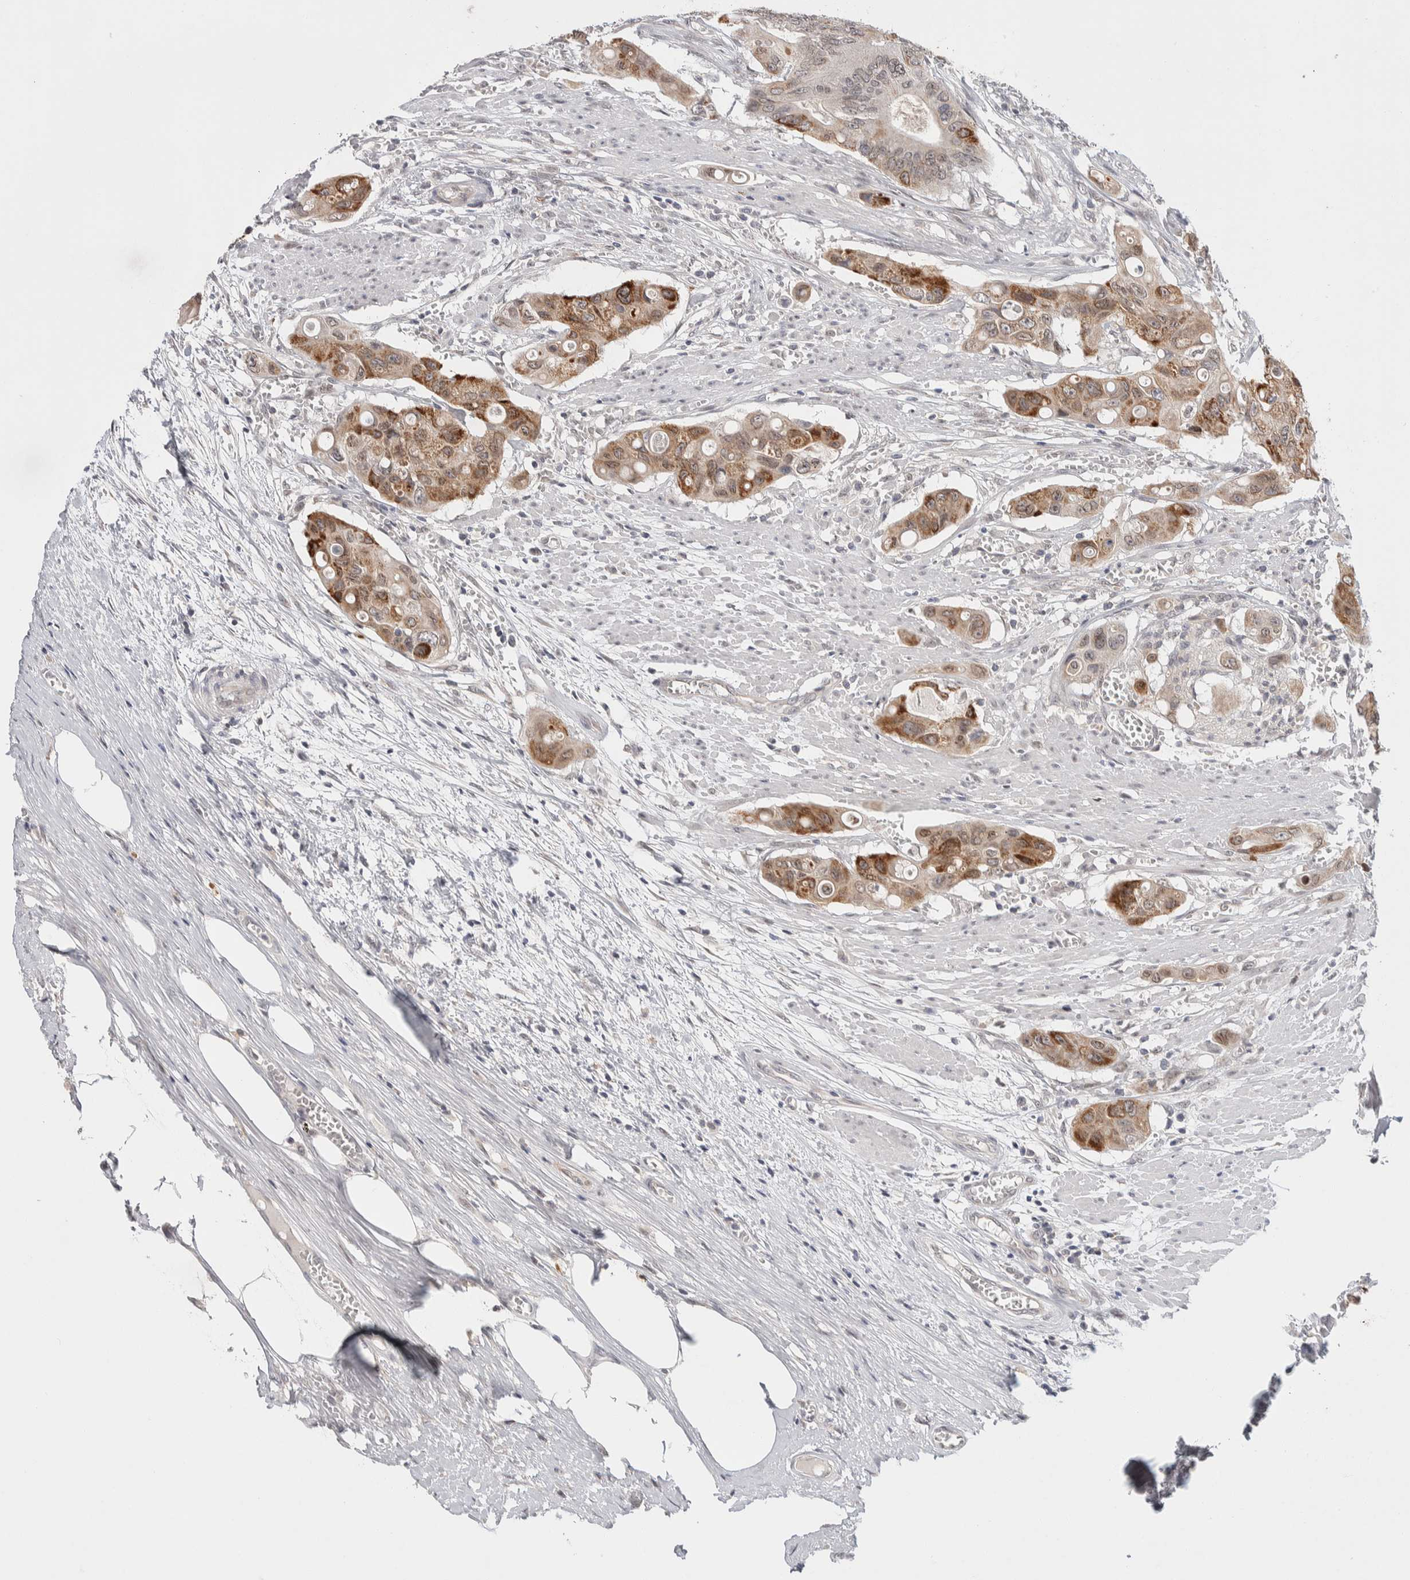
{"staining": {"intensity": "moderate", "quantity": ">75%", "location": "cytoplasmic/membranous,nuclear"}, "tissue": "colorectal cancer", "cell_type": "Tumor cells", "image_type": "cancer", "snomed": [{"axis": "morphology", "description": "Adenocarcinoma, NOS"}, {"axis": "topography", "description": "Colon"}], "caption": "Protein staining exhibits moderate cytoplasmic/membranous and nuclear staining in about >75% of tumor cells in colorectal cancer (adenocarcinoma).", "gene": "CRAT", "patient": {"sex": "female", "age": 57}}